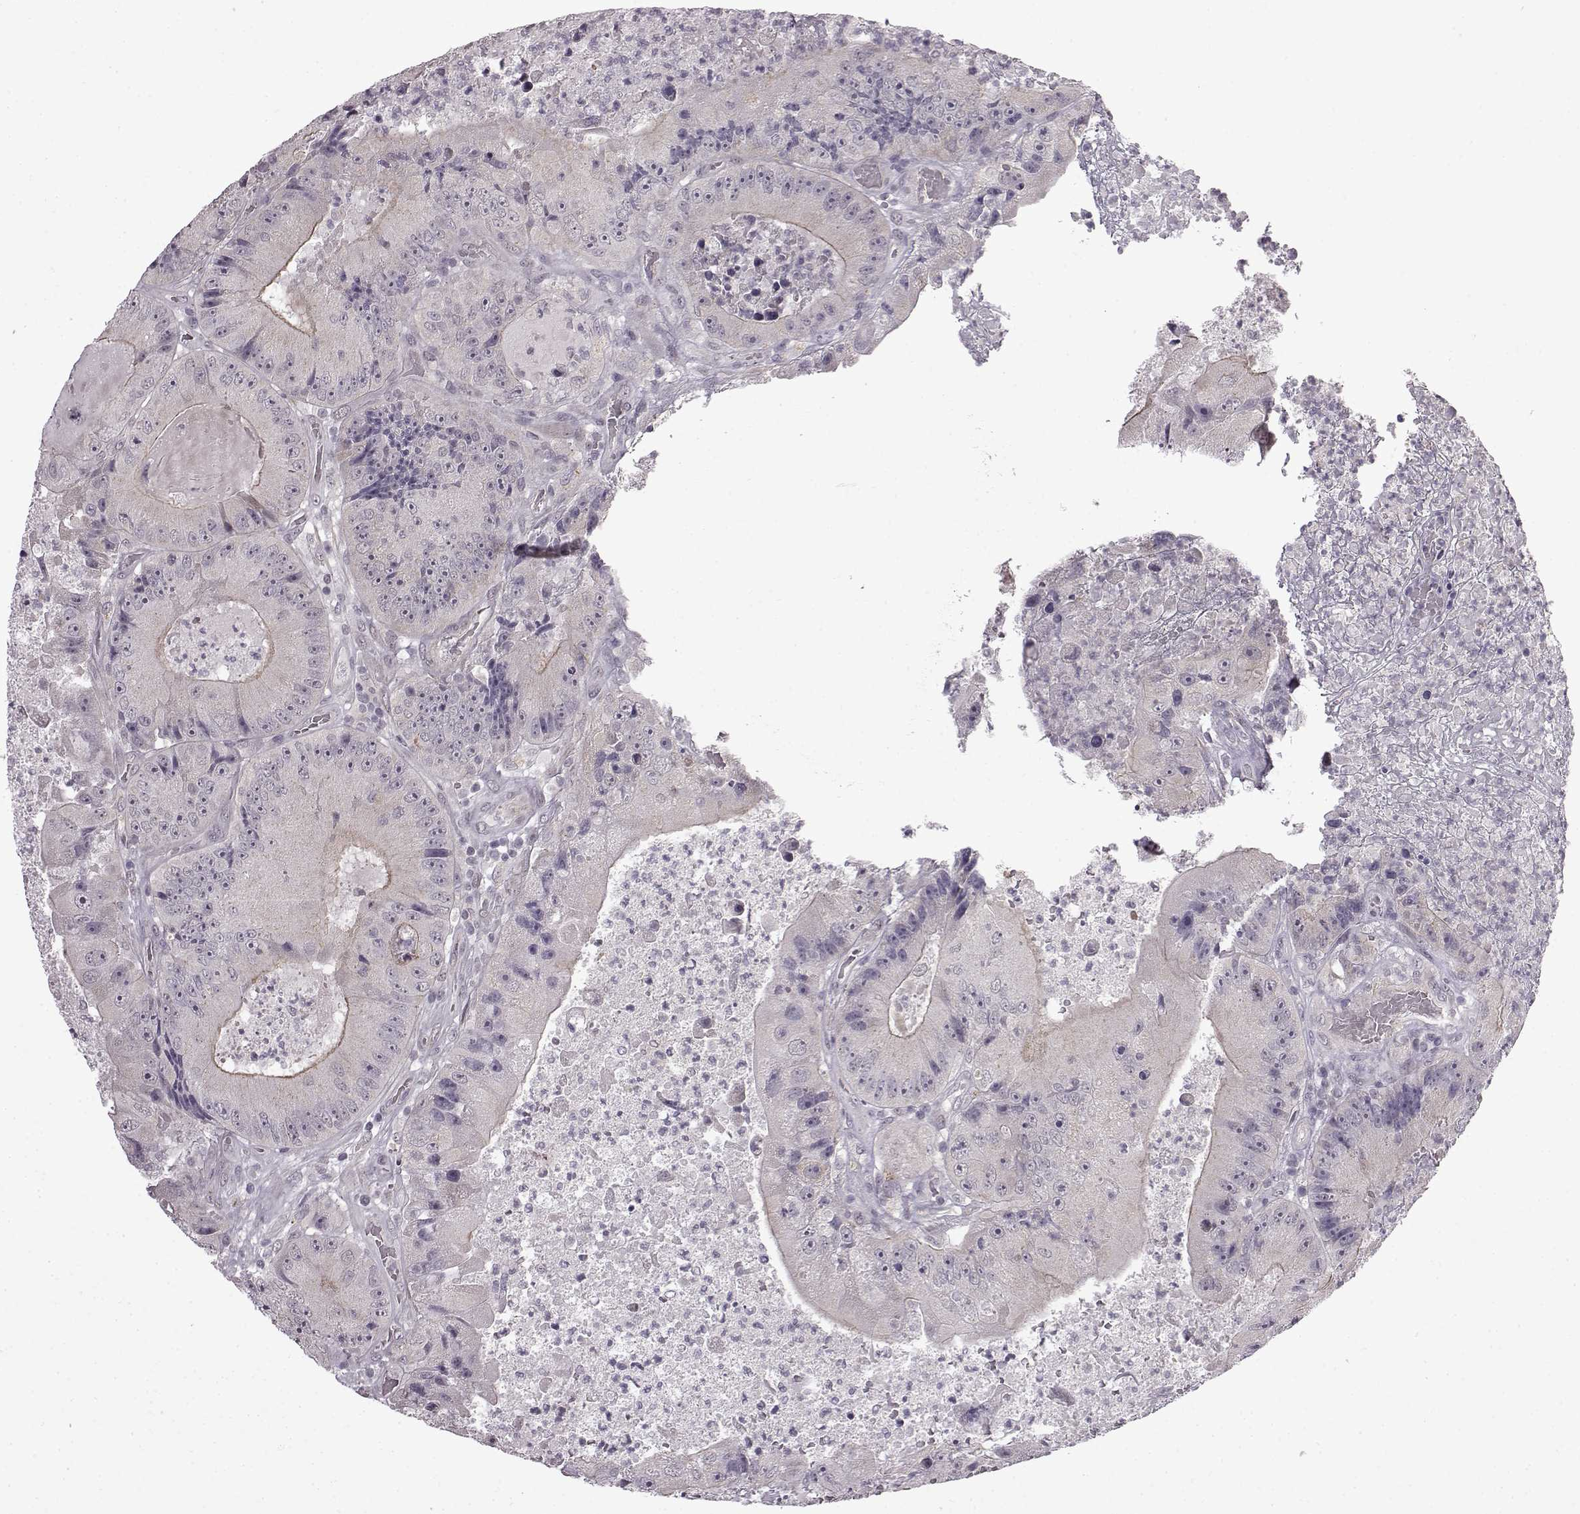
{"staining": {"intensity": "negative", "quantity": "none", "location": "none"}, "tissue": "colorectal cancer", "cell_type": "Tumor cells", "image_type": "cancer", "snomed": [{"axis": "morphology", "description": "Adenocarcinoma, NOS"}, {"axis": "topography", "description": "Colon"}], "caption": "Micrograph shows no protein expression in tumor cells of colorectal cancer tissue. (DAB immunohistochemistry visualized using brightfield microscopy, high magnification).", "gene": "SYNPO2", "patient": {"sex": "female", "age": 86}}